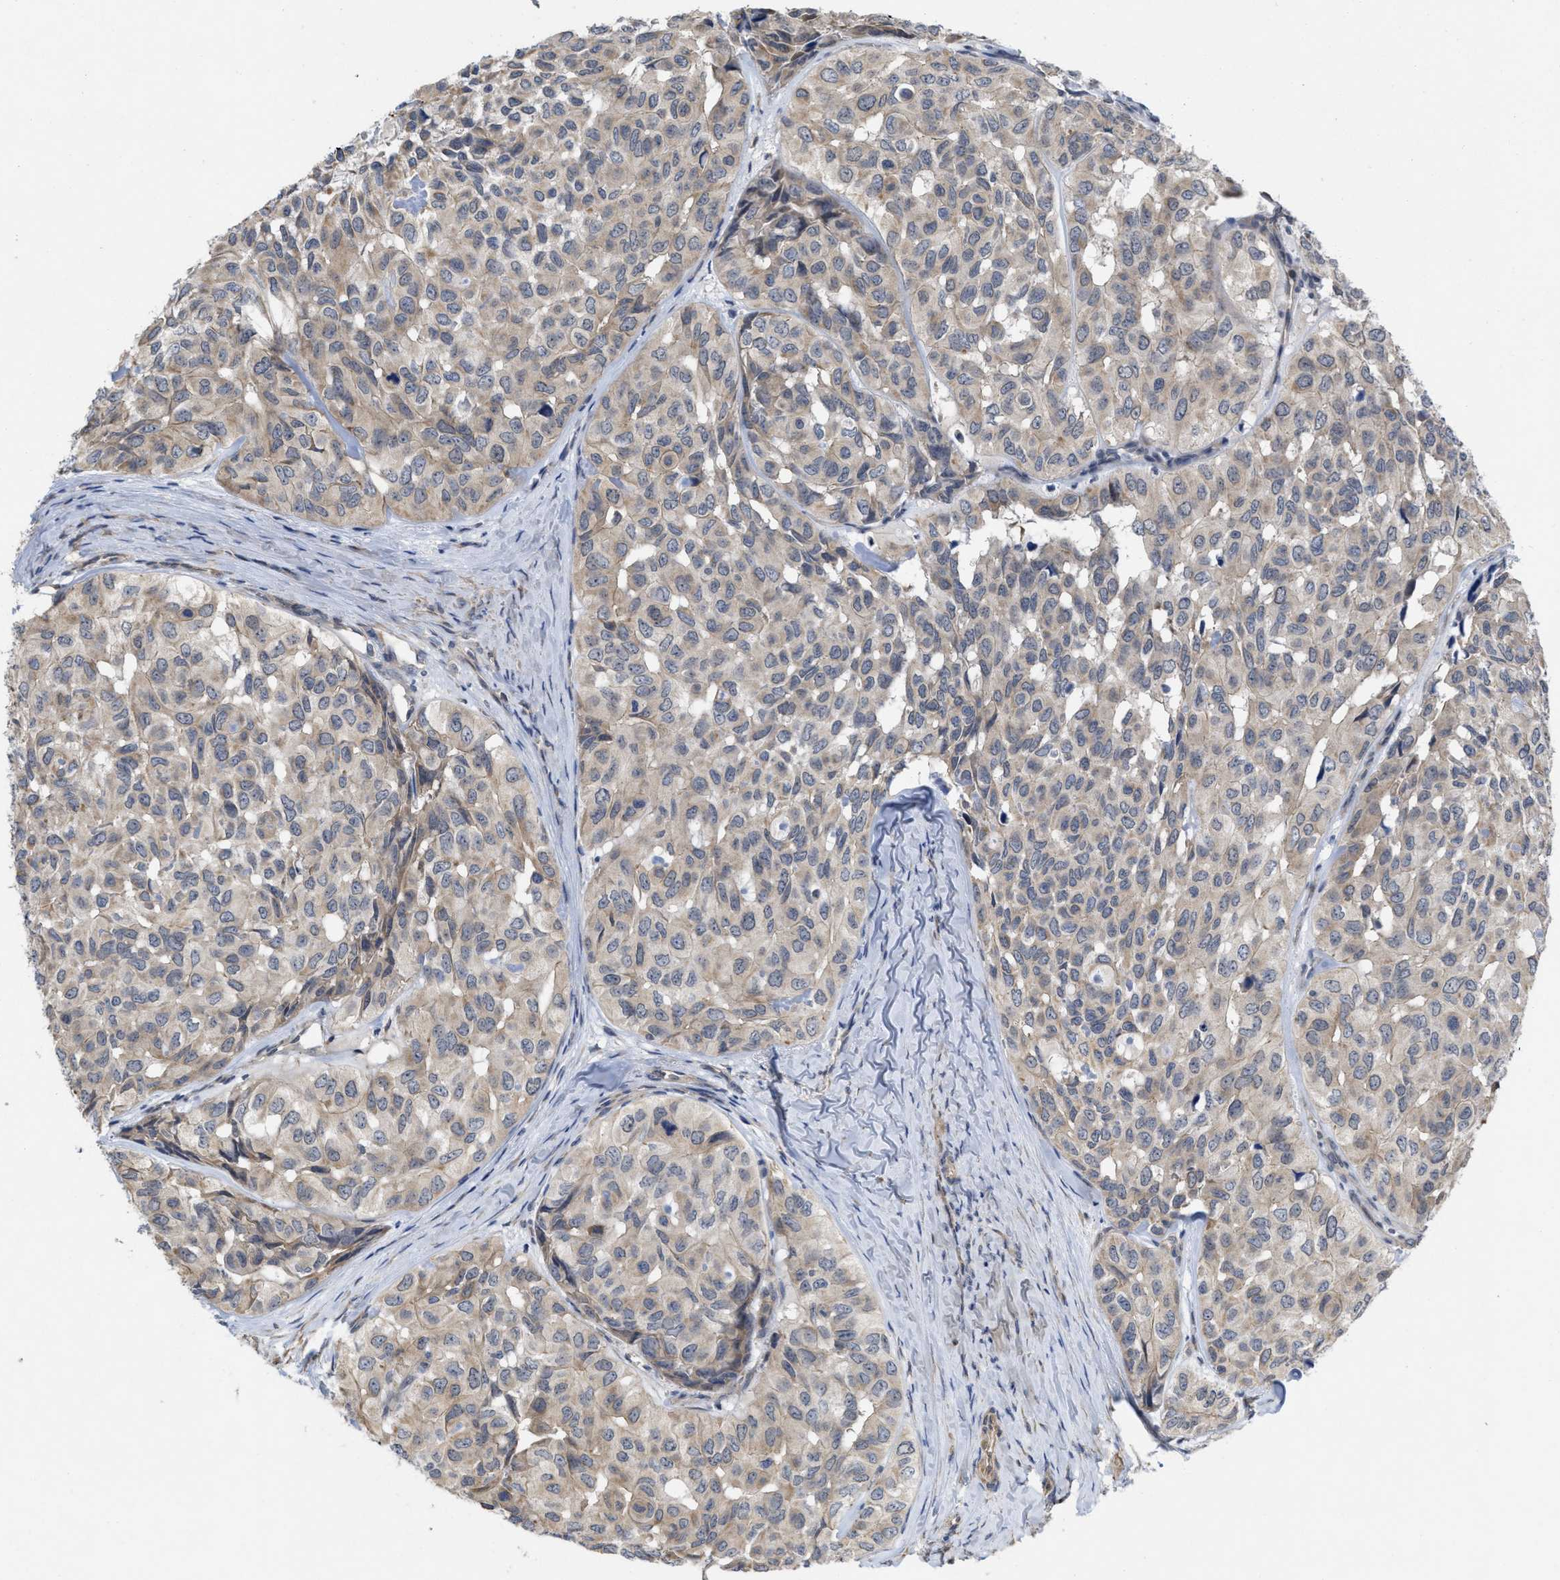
{"staining": {"intensity": "weak", "quantity": "25%-75%", "location": "cytoplasmic/membranous"}, "tissue": "head and neck cancer", "cell_type": "Tumor cells", "image_type": "cancer", "snomed": [{"axis": "morphology", "description": "Adenocarcinoma, NOS"}, {"axis": "topography", "description": "Salivary gland, NOS"}, {"axis": "topography", "description": "Head-Neck"}], "caption": "Brown immunohistochemical staining in human adenocarcinoma (head and neck) displays weak cytoplasmic/membranous positivity in approximately 25%-75% of tumor cells.", "gene": "ARHGEF26", "patient": {"sex": "female", "age": 76}}